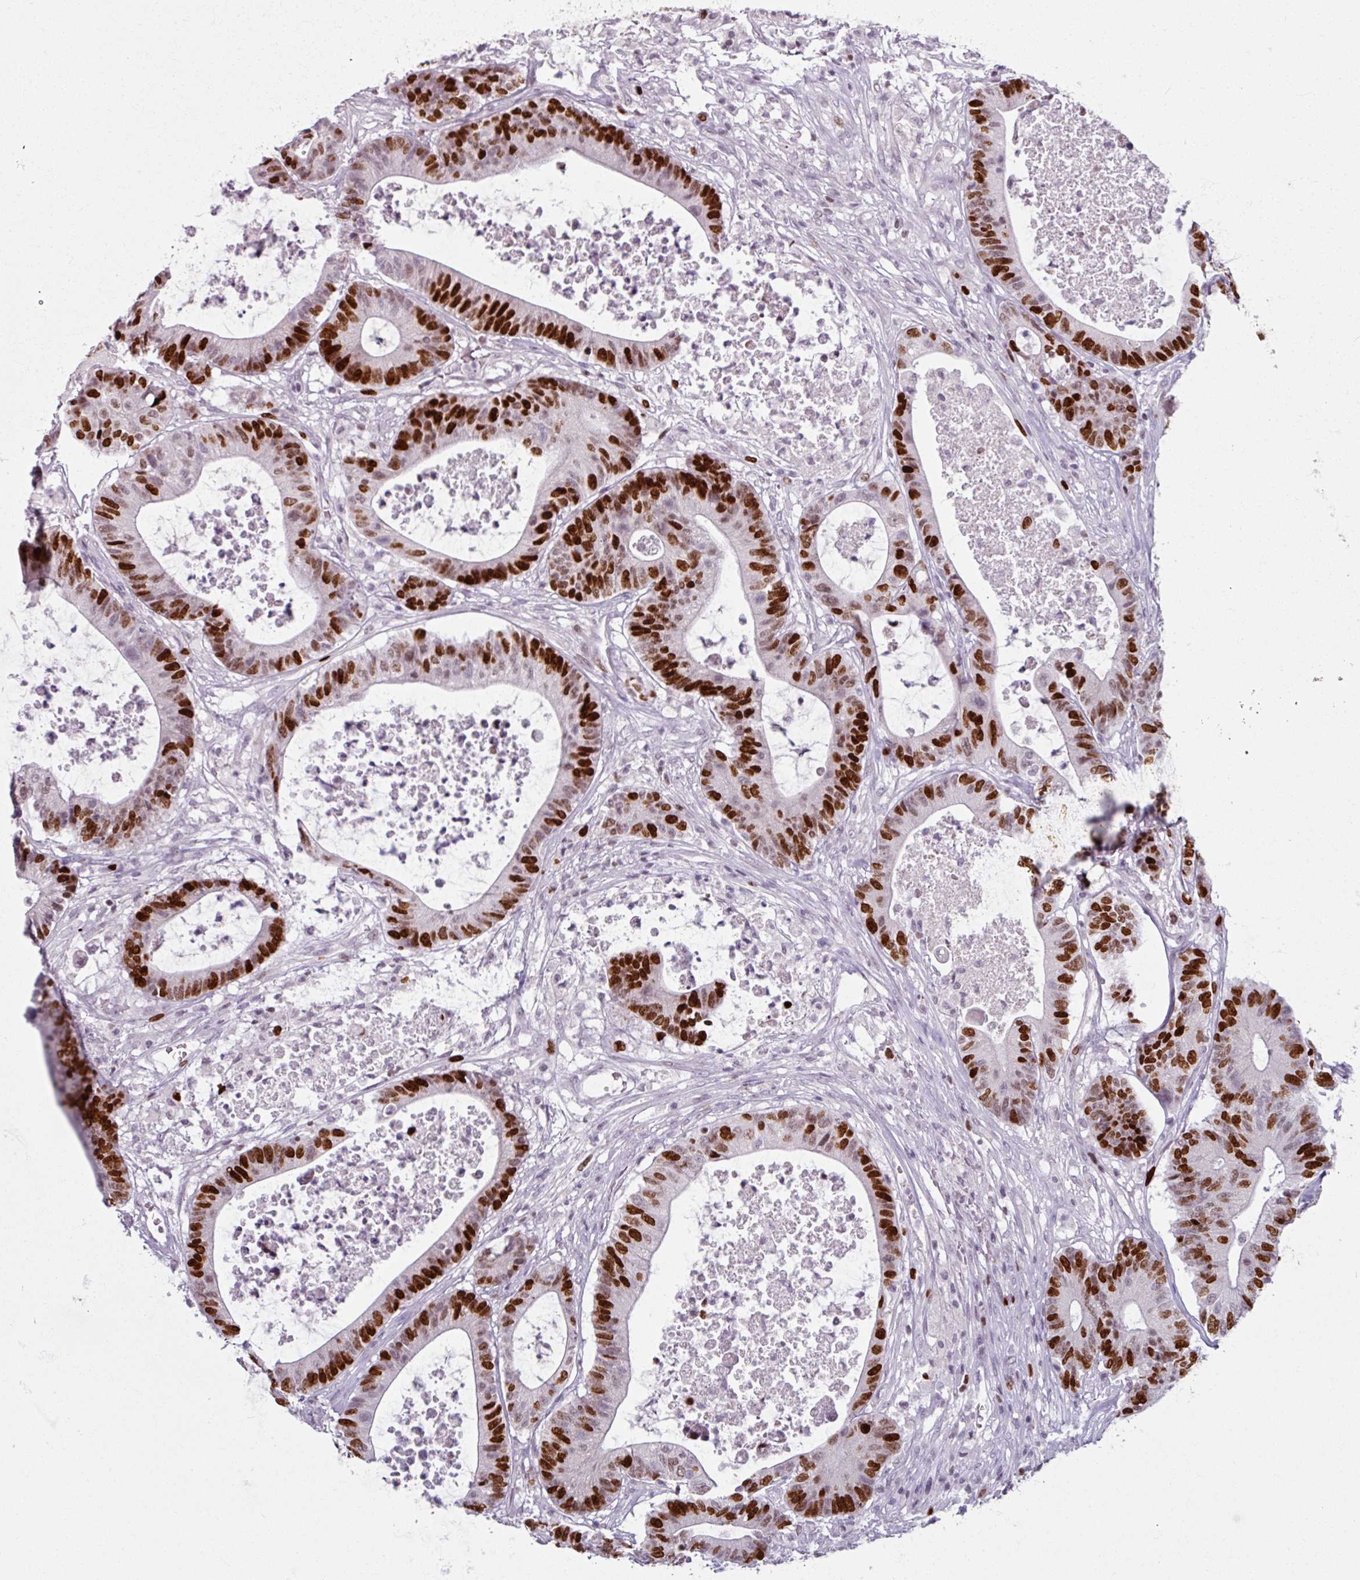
{"staining": {"intensity": "strong", "quantity": "25%-75%", "location": "nuclear"}, "tissue": "colorectal cancer", "cell_type": "Tumor cells", "image_type": "cancer", "snomed": [{"axis": "morphology", "description": "Adenocarcinoma, NOS"}, {"axis": "topography", "description": "Colon"}], "caption": "IHC photomicrograph of colorectal cancer stained for a protein (brown), which exhibits high levels of strong nuclear expression in about 25%-75% of tumor cells.", "gene": "ATAD2", "patient": {"sex": "female", "age": 84}}